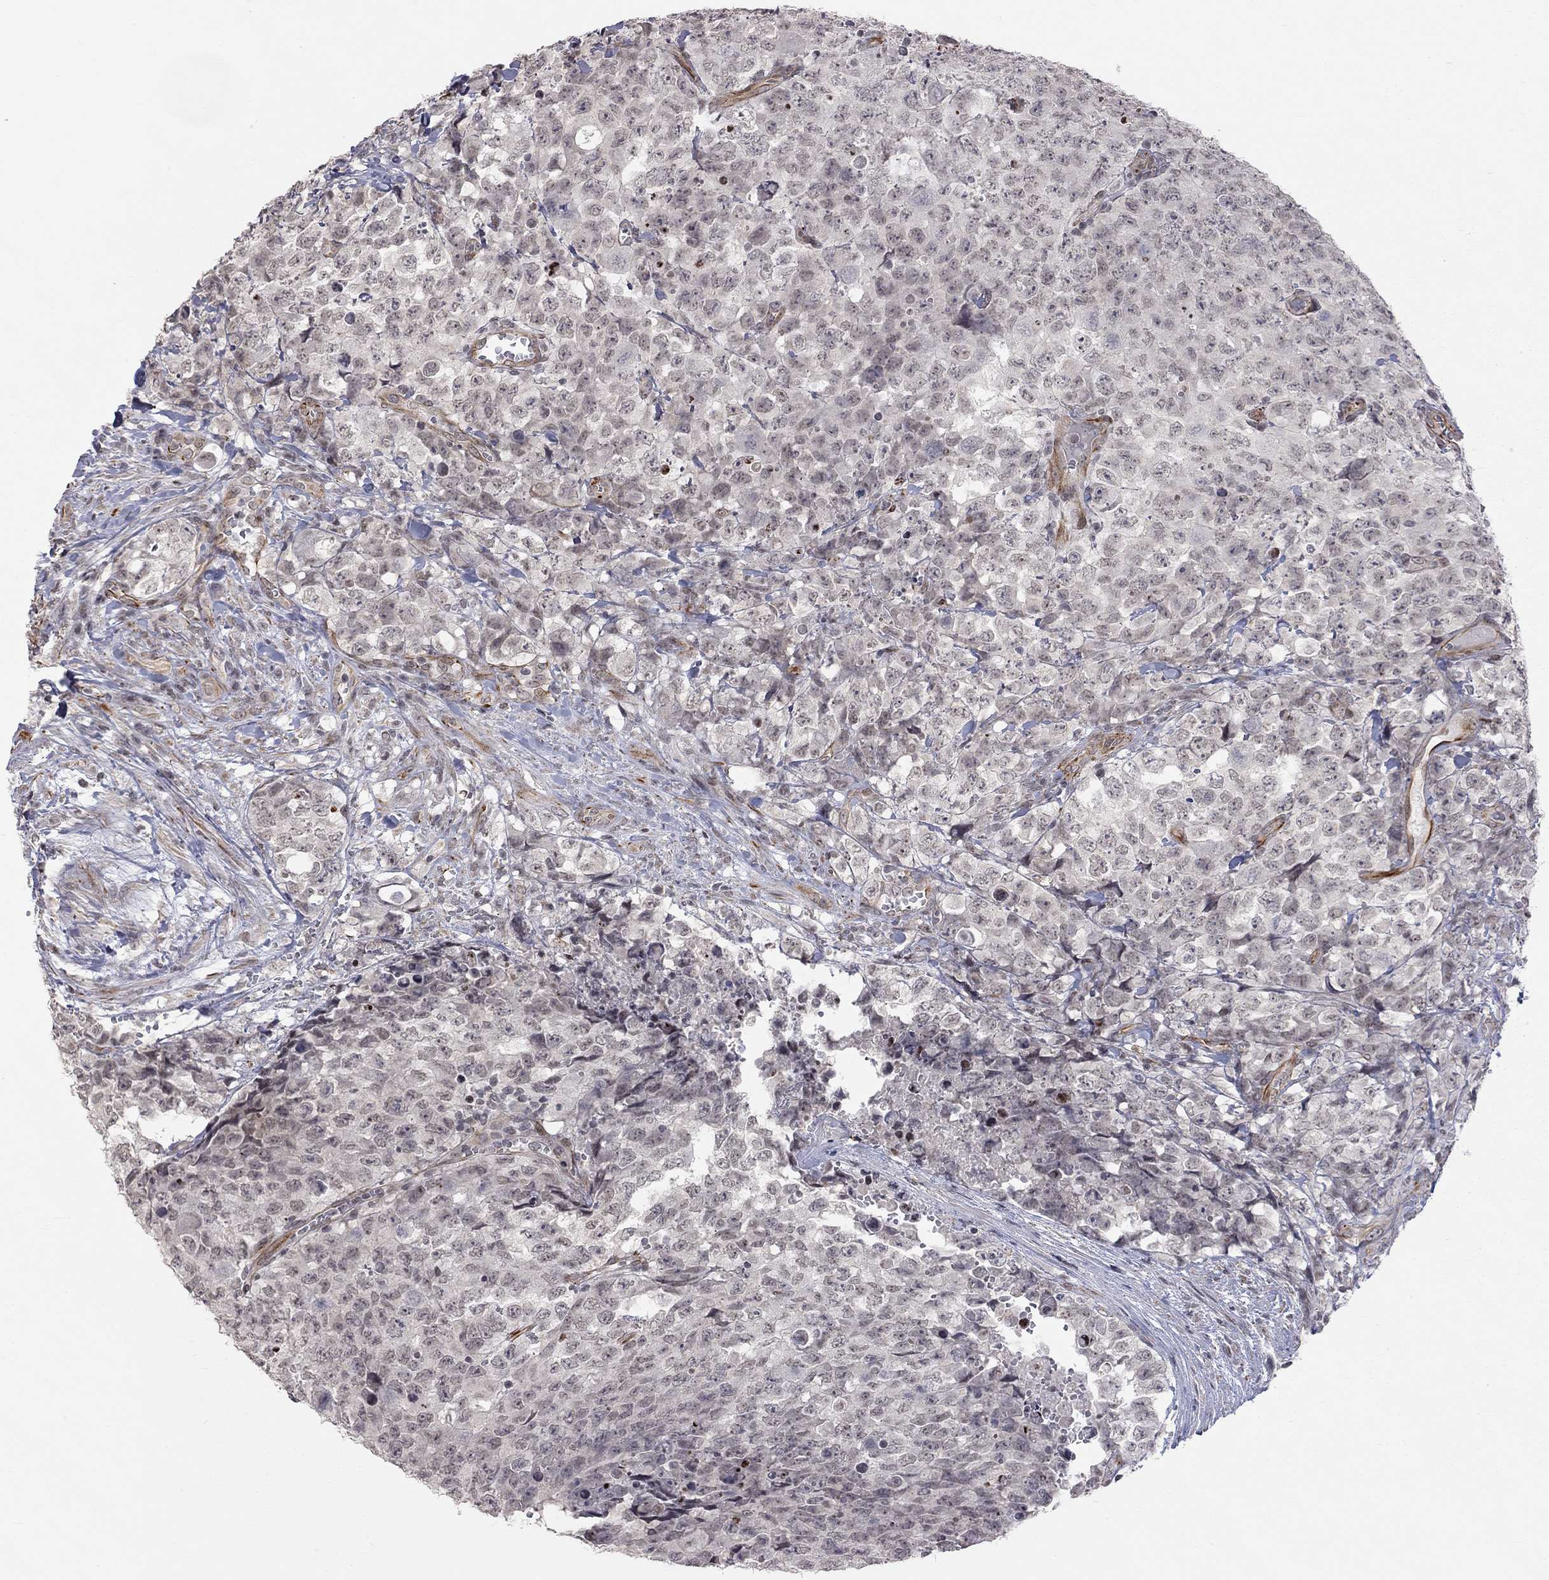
{"staining": {"intensity": "negative", "quantity": "none", "location": "none"}, "tissue": "testis cancer", "cell_type": "Tumor cells", "image_type": "cancer", "snomed": [{"axis": "morphology", "description": "Carcinoma, Embryonal, NOS"}, {"axis": "topography", "description": "Testis"}], "caption": "Tumor cells show no significant staining in testis cancer (embryonal carcinoma).", "gene": "MTNR1B", "patient": {"sex": "male", "age": 23}}